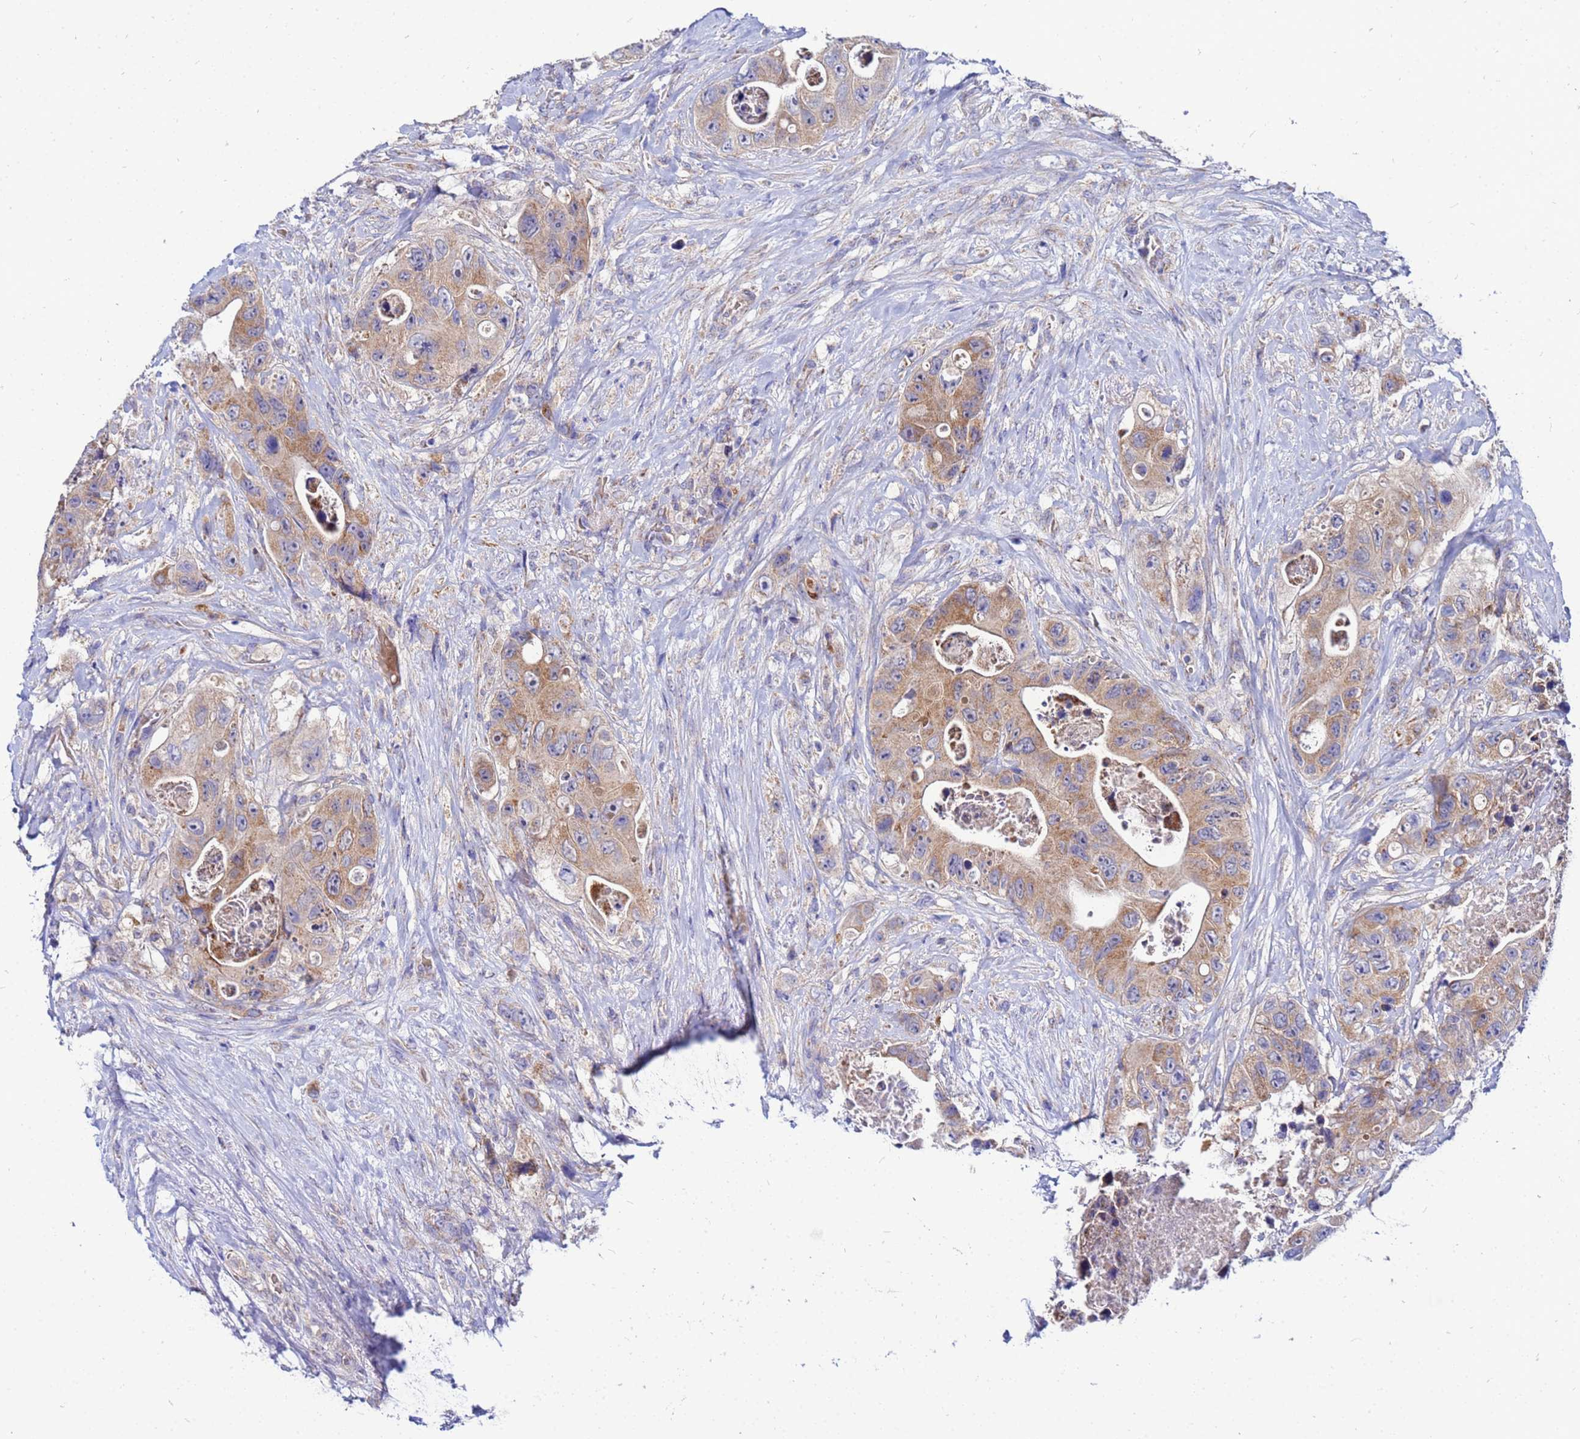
{"staining": {"intensity": "moderate", "quantity": ">75%", "location": "cytoplasmic/membranous"}, "tissue": "colorectal cancer", "cell_type": "Tumor cells", "image_type": "cancer", "snomed": [{"axis": "morphology", "description": "Adenocarcinoma, NOS"}, {"axis": "topography", "description": "Colon"}], "caption": "High-magnification brightfield microscopy of colorectal cancer (adenocarcinoma) stained with DAB (brown) and counterstained with hematoxylin (blue). tumor cells exhibit moderate cytoplasmic/membranous expression is identified in about>75% of cells.", "gene": "FAHD2A", "patient": {"sex": "female", "age": 46}}